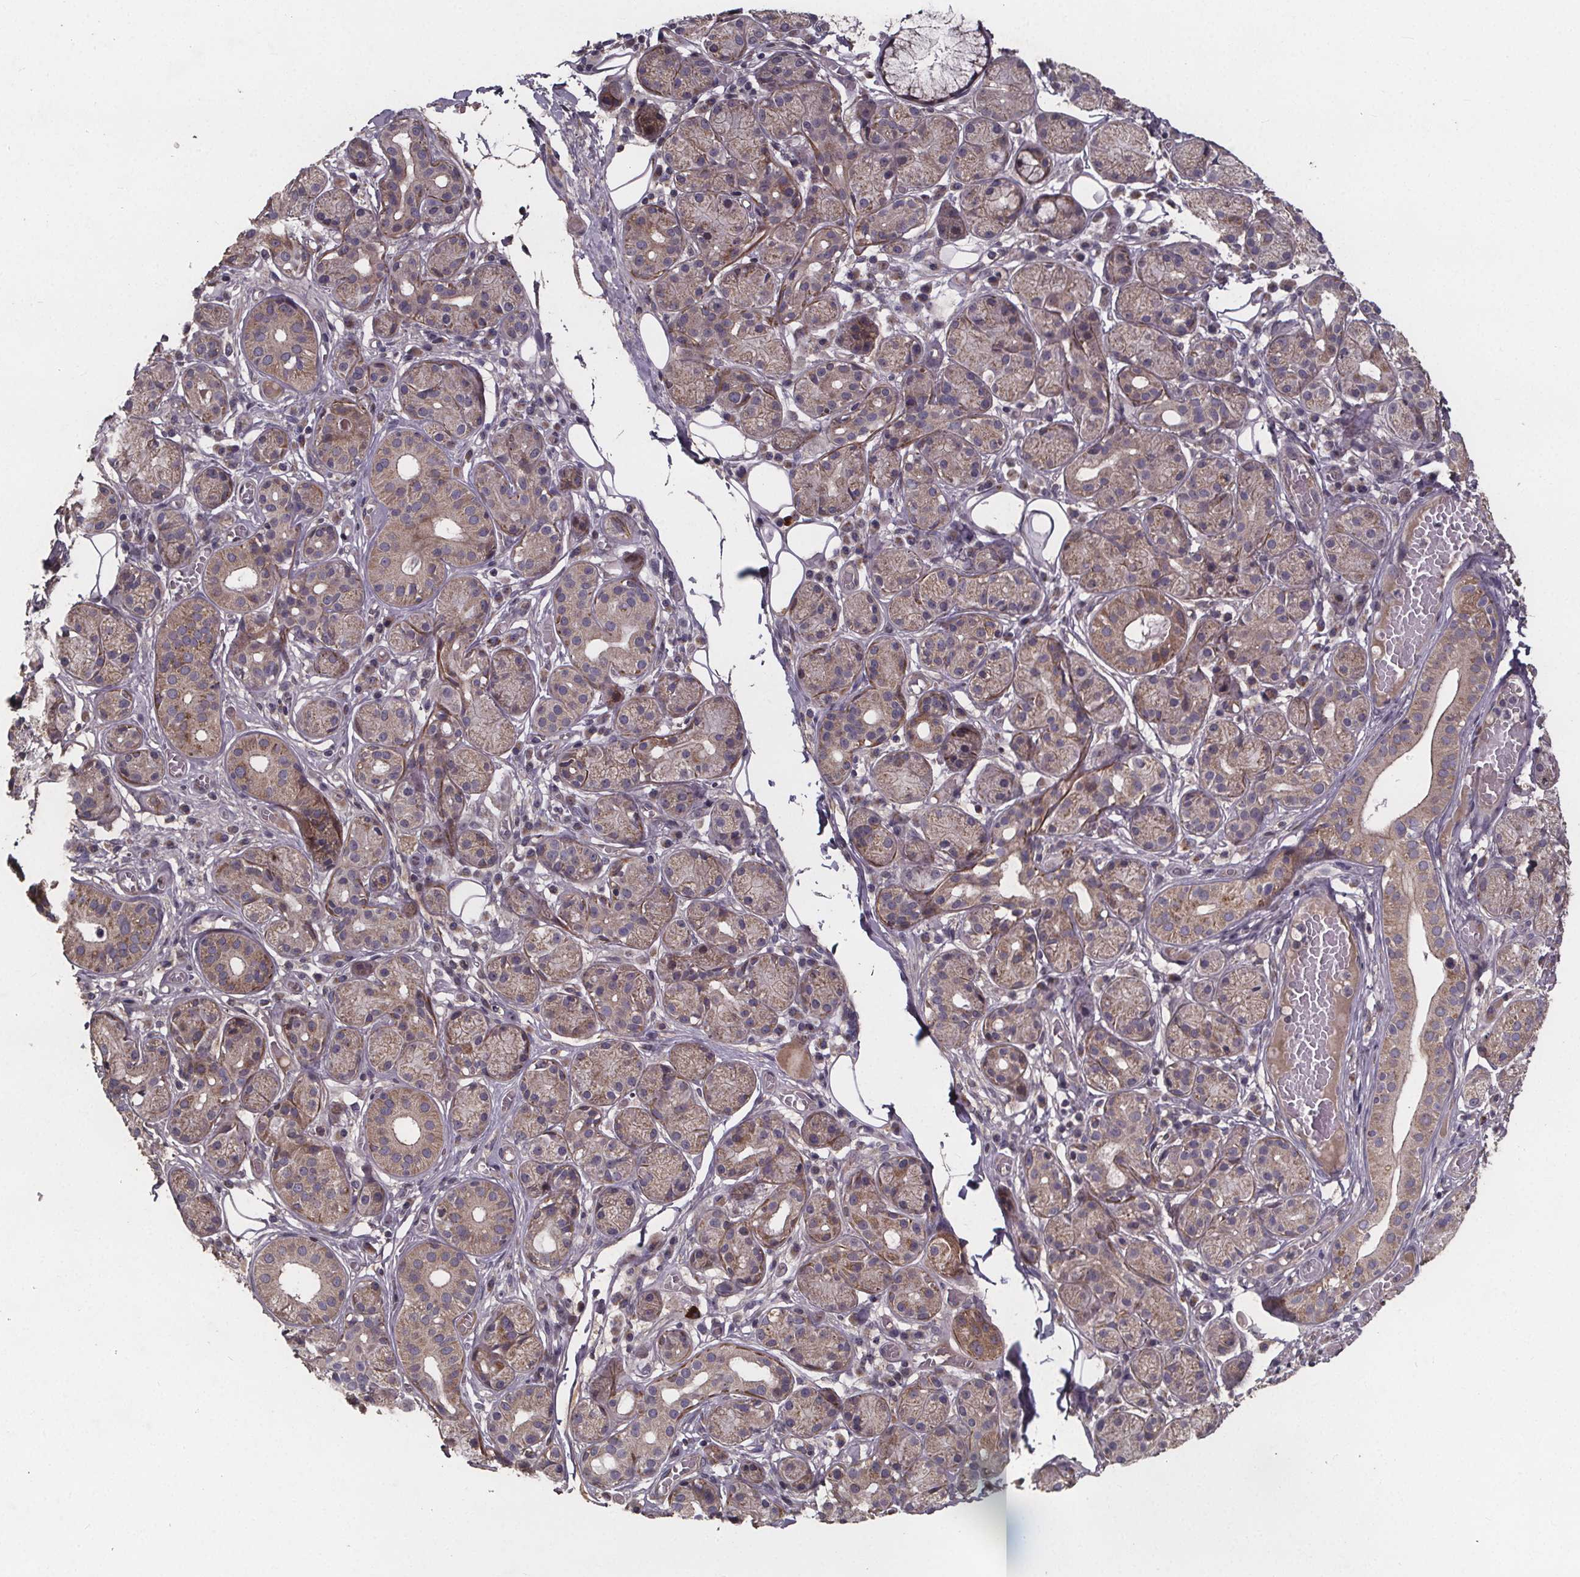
{"staining": {"intensity": "weak", "quantity": "25%-75%", "location": "cytoplasmic/membranous"}, "tissue": "salivary gland", "cell_type": "Glandular cells", "image_type": "normal", "snomed": [{"axis": "morphology", "description": "Normal tissue, NOS"}, {"axis": "topography", "description": "Salivary gland"}, {"axis": "topography", "description": "Peripheral nerve tissue"}], "caption": "Immunohistochemical staining of unremarkable salivary gland exhibits low levels of weak cytoplasmic/membranous expression in about 25%-75% of glandular cells.", "gene": "YME1L1", "patient": {"sex": "male", "age": 71}}